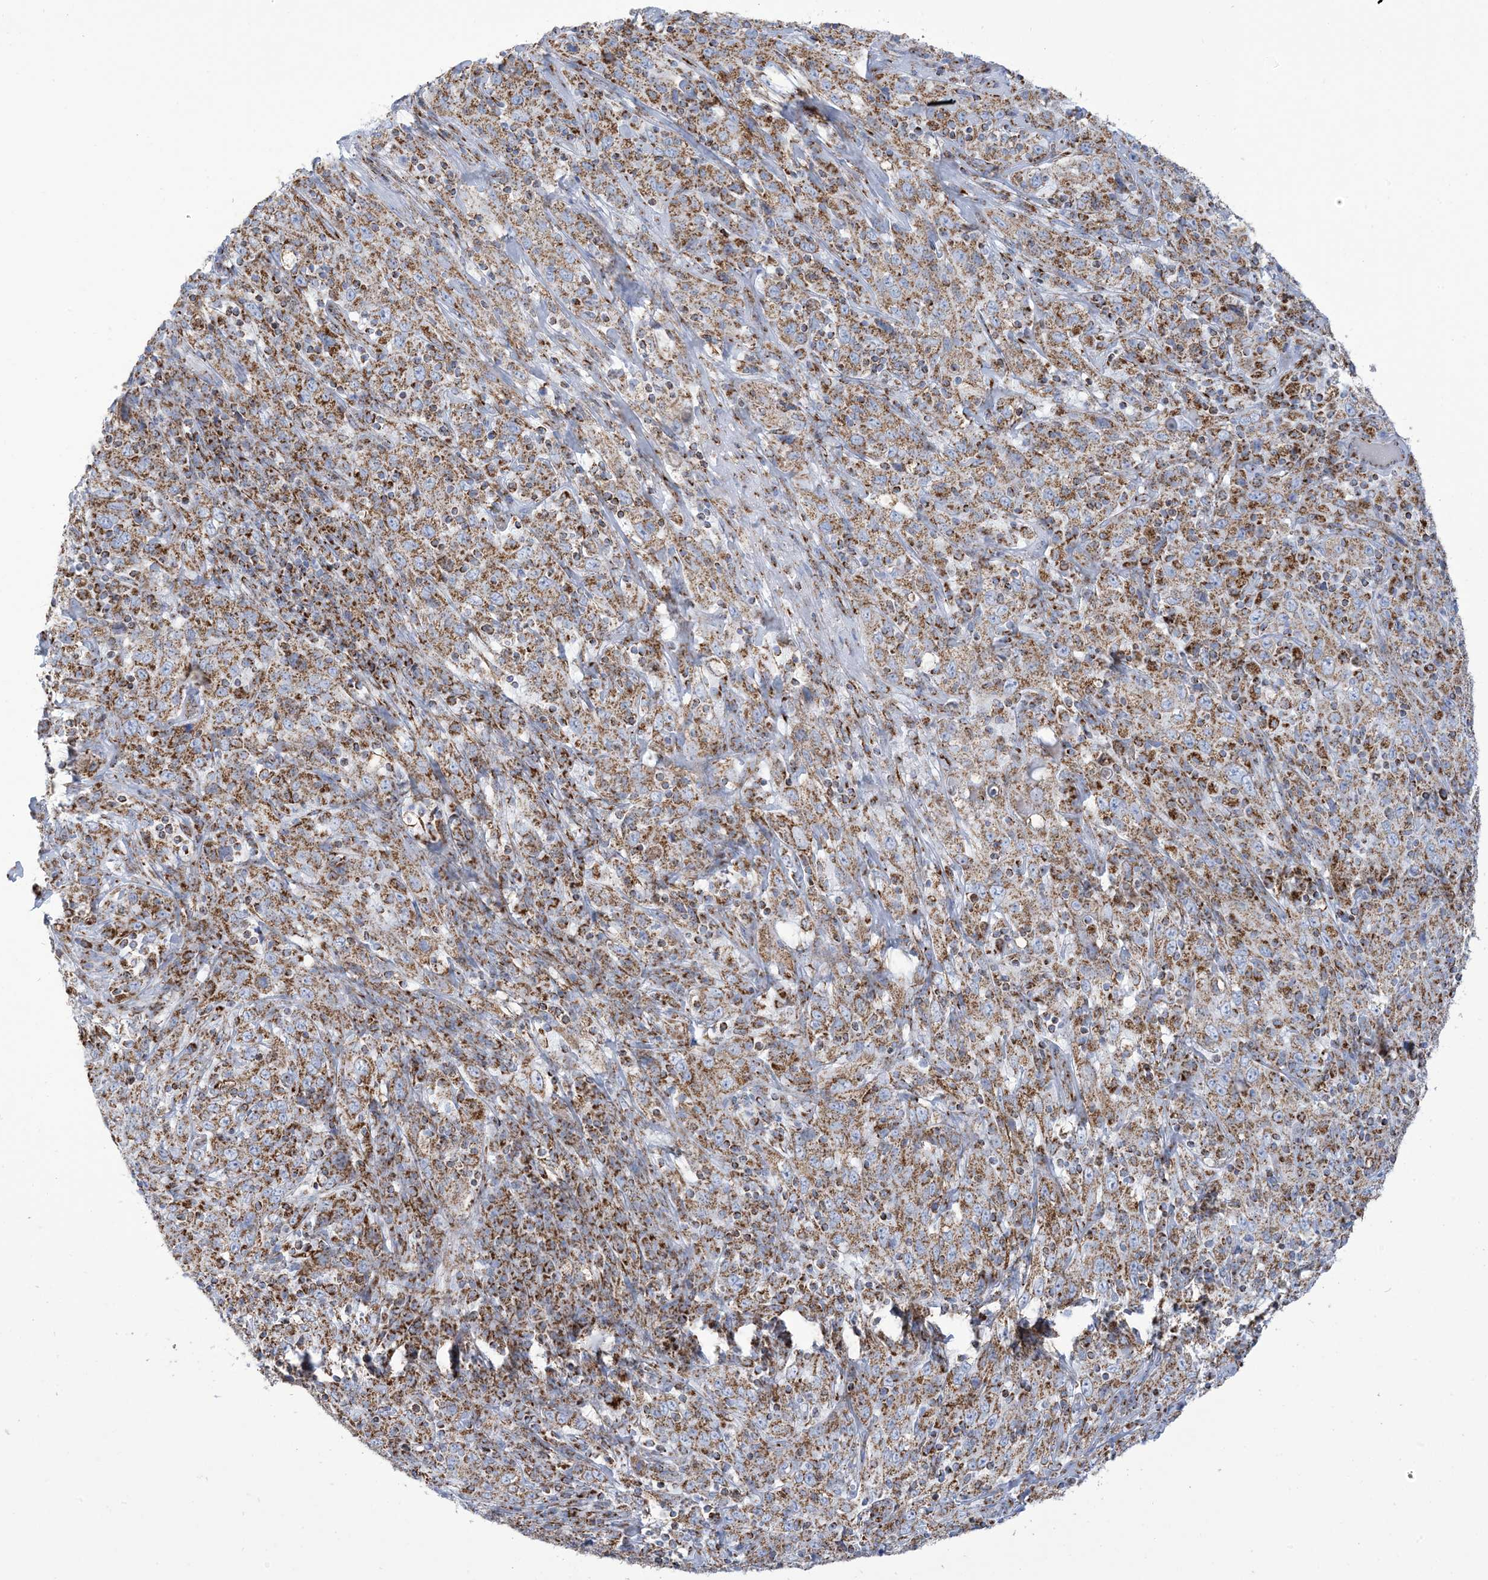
{"staining": {"intensity": "moderate", "quantity": ">75%", "location": "cytoplasmic/membranous"}, "tissue": "cervical cancer", "cell_type": "Tumor cells", "image_type": "cancer", "snomed": [{"axis": "morphology", "description": "Squamous cell carcinoma, NOS"}, {"axis": "topography", "description": "Cervix"}], "caption": "IHC staining of cervical squamous cell carcinoma, which demonstrates medium levels of moderate cytoplasmic/membranous positivity in about >75% of tumor cells indicating moderate cytoplasmic/membranous protein positivity. The staining was performed using DAB (brown) for protein detection and nuclei were counterstained in hematoxylin (blue).", "gene": "SAMM50", "patient": {"sex": "female", "age": 46}}